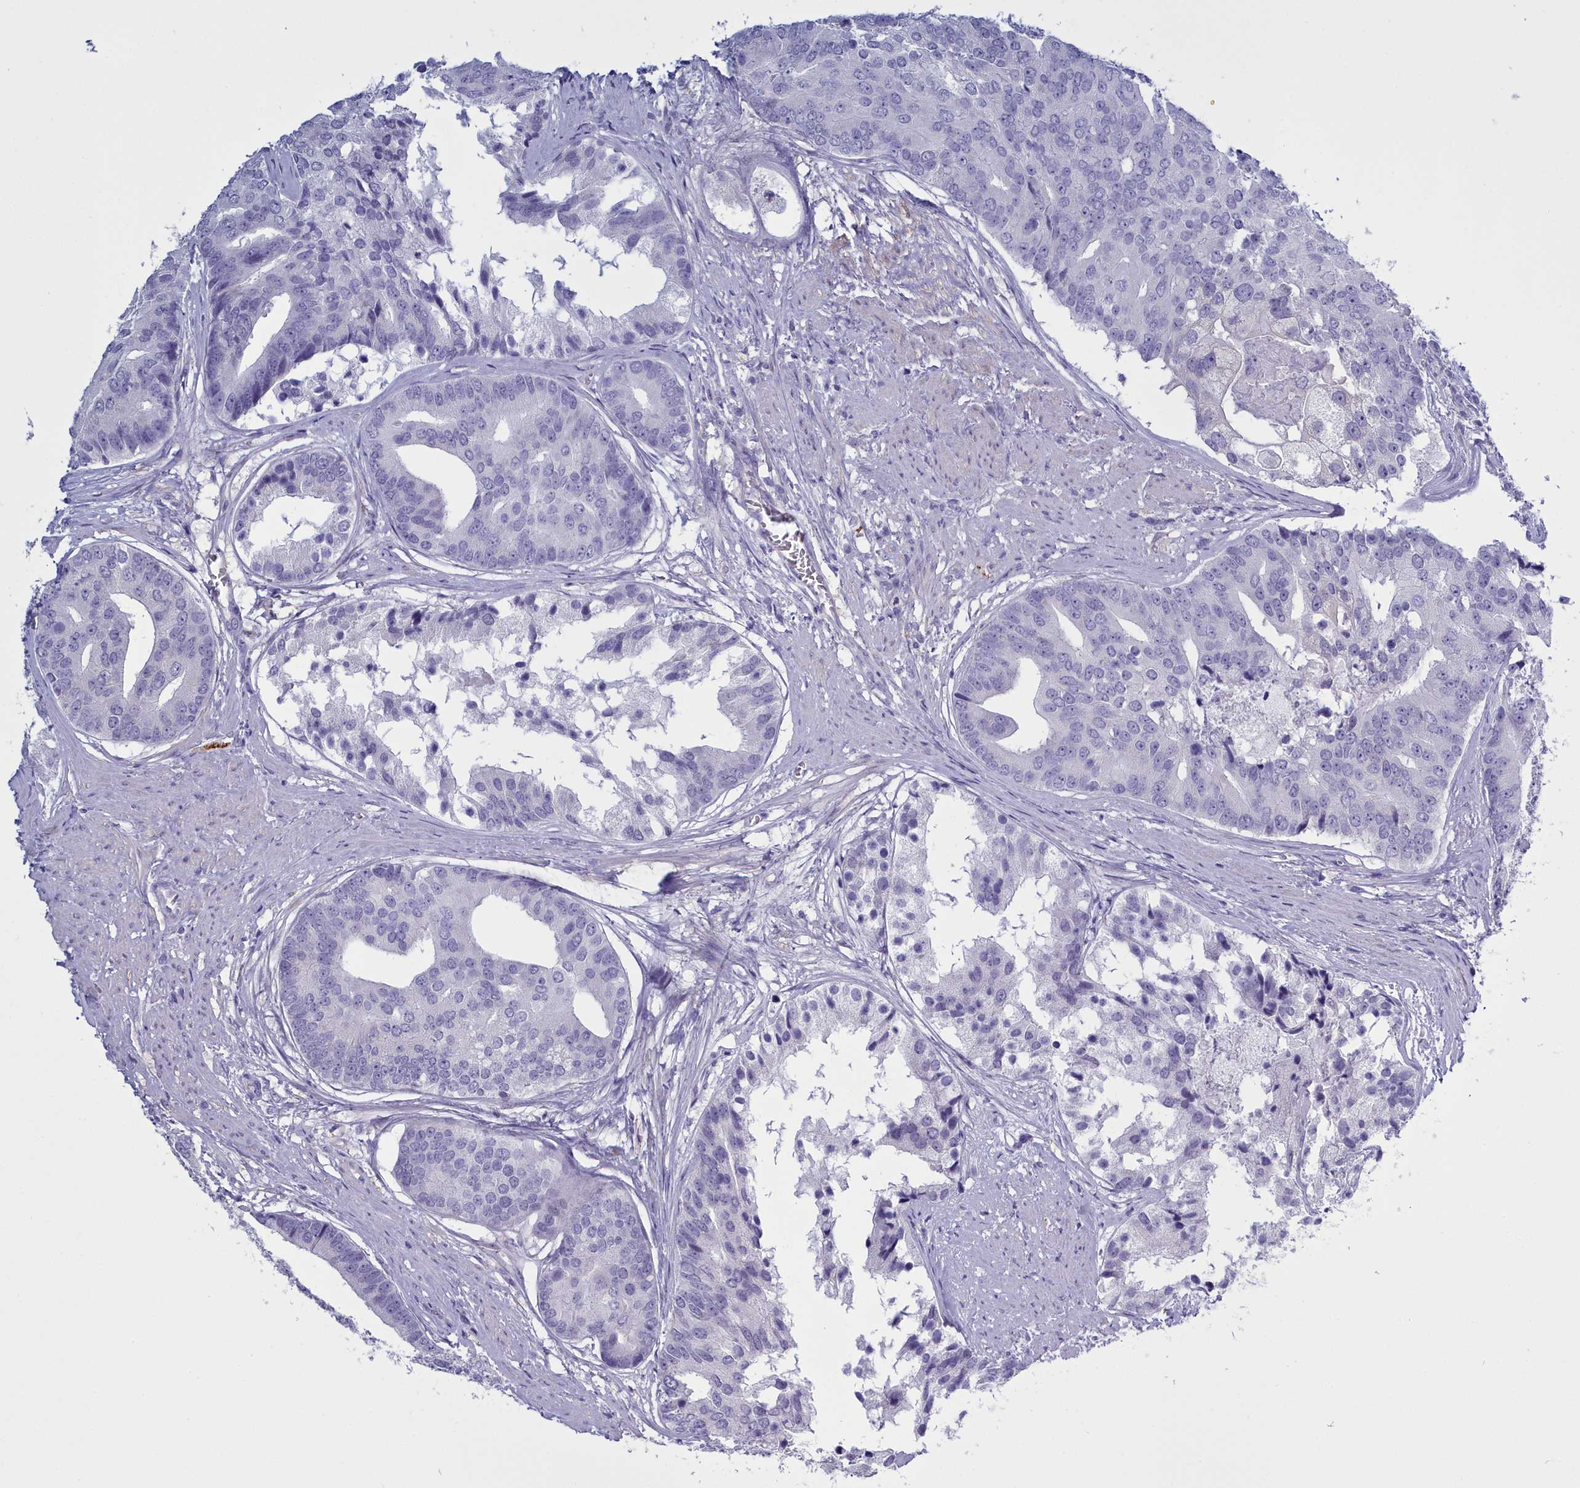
{"staining": {"intensity": "negative", "quantity": "none", "location": "none"}, "tissue": "prostate cancer", "cell_type": "Tumor cells", "image_type": "cancer", "snomed": [{"axis": "morphology", "description": "Adenocarcinoma, High grade"}, {"axis": "topography", "description": "Prostate"}], "caption": "A high-resolution photomicrograph shows immunohistochemistry (IHC) staining of prostate cancer (adenocarcinoma (high-grade)), which demonstrates no significant staining in tumor cells.", "gene": "MAP6", "patient": {"sex": "male", "age": 62}}